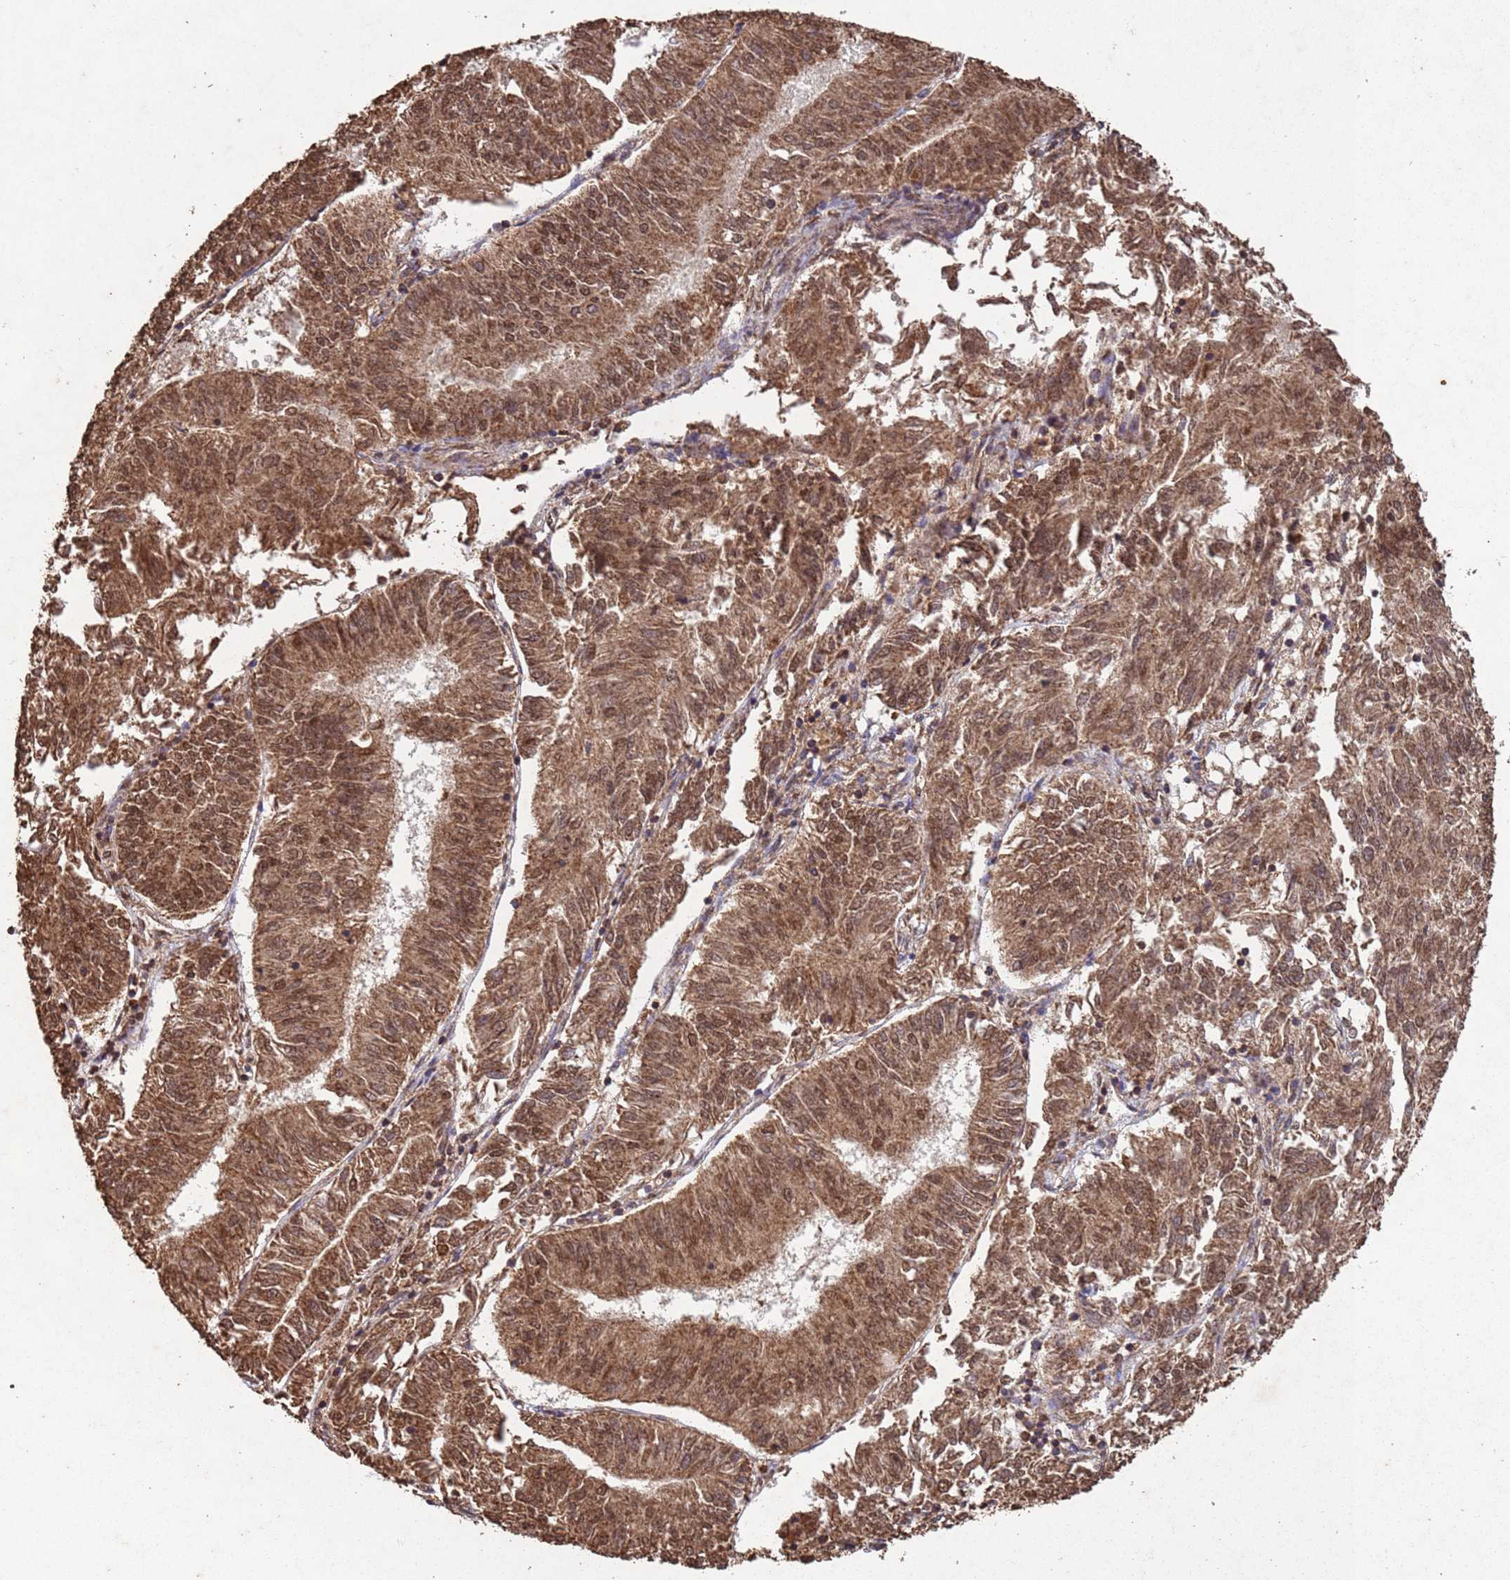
{"staining": {"intensity": "moderate", "quantity": ">75%", "location": "cytoplasmic/membranous,nuclear"}, "tissue": "endometrial cancer", "cell_type": "Tumor cells", "image_type": "cancer", "snomed": [{"axis": "morphology", "description": "Adenocarcinoma, NOS"}, {"axis": "topography", "description": "Endometrium"}], "caption": "Protein staining by immunohistochemistry exhibits moderate cytoplasmic/membranous and nuclear expression in approximately >75% of tumor cells in endometrial cancer. Using DAB (brown) and hematoxylin (blue) stains, captured at high magnification using brightfield microscopy.", "gene": "HDAC10", "patient": {"sex": "female", "age": 58}}